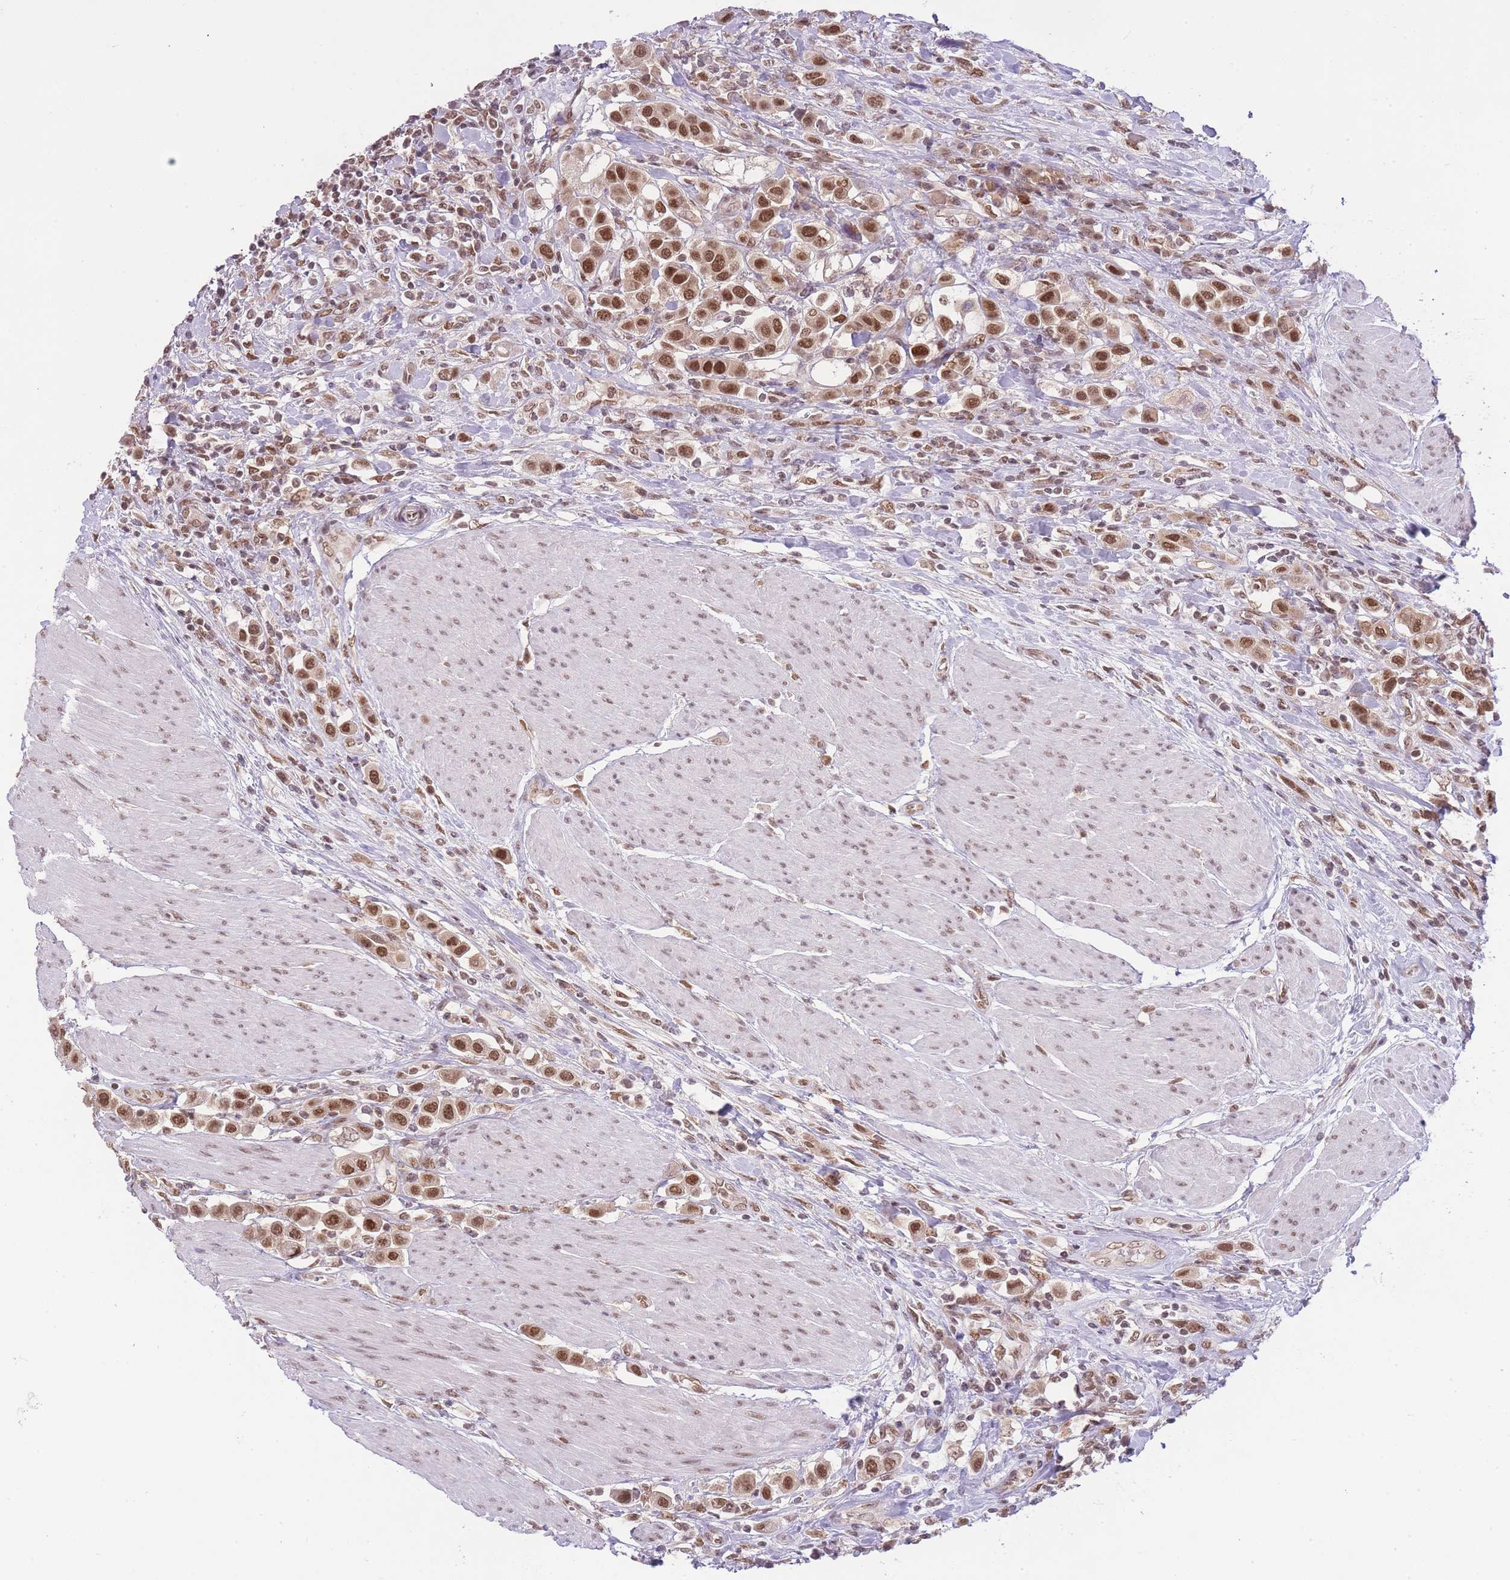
{"staining": {"intensity": "moderate", "quantity": ">75%", "location": "nuclear"}, "tissue": "urothelial cancer", "cell_type": "Tumor cells", "image_type": "cancer", "snomed": [{"axis": "morphology", "description": "Urothelial carcinoma, High grade"}, {"axis": "topography", "description": "Urinary bladder"}], "caption": "Human high-grade urothelial carcinoma stained for a protein (brown) shows moderate nuclear positive staining in approximately >75% of tumor cells.", "gene": "TMED3", "patient": {"sex": "male", "age": 50}}